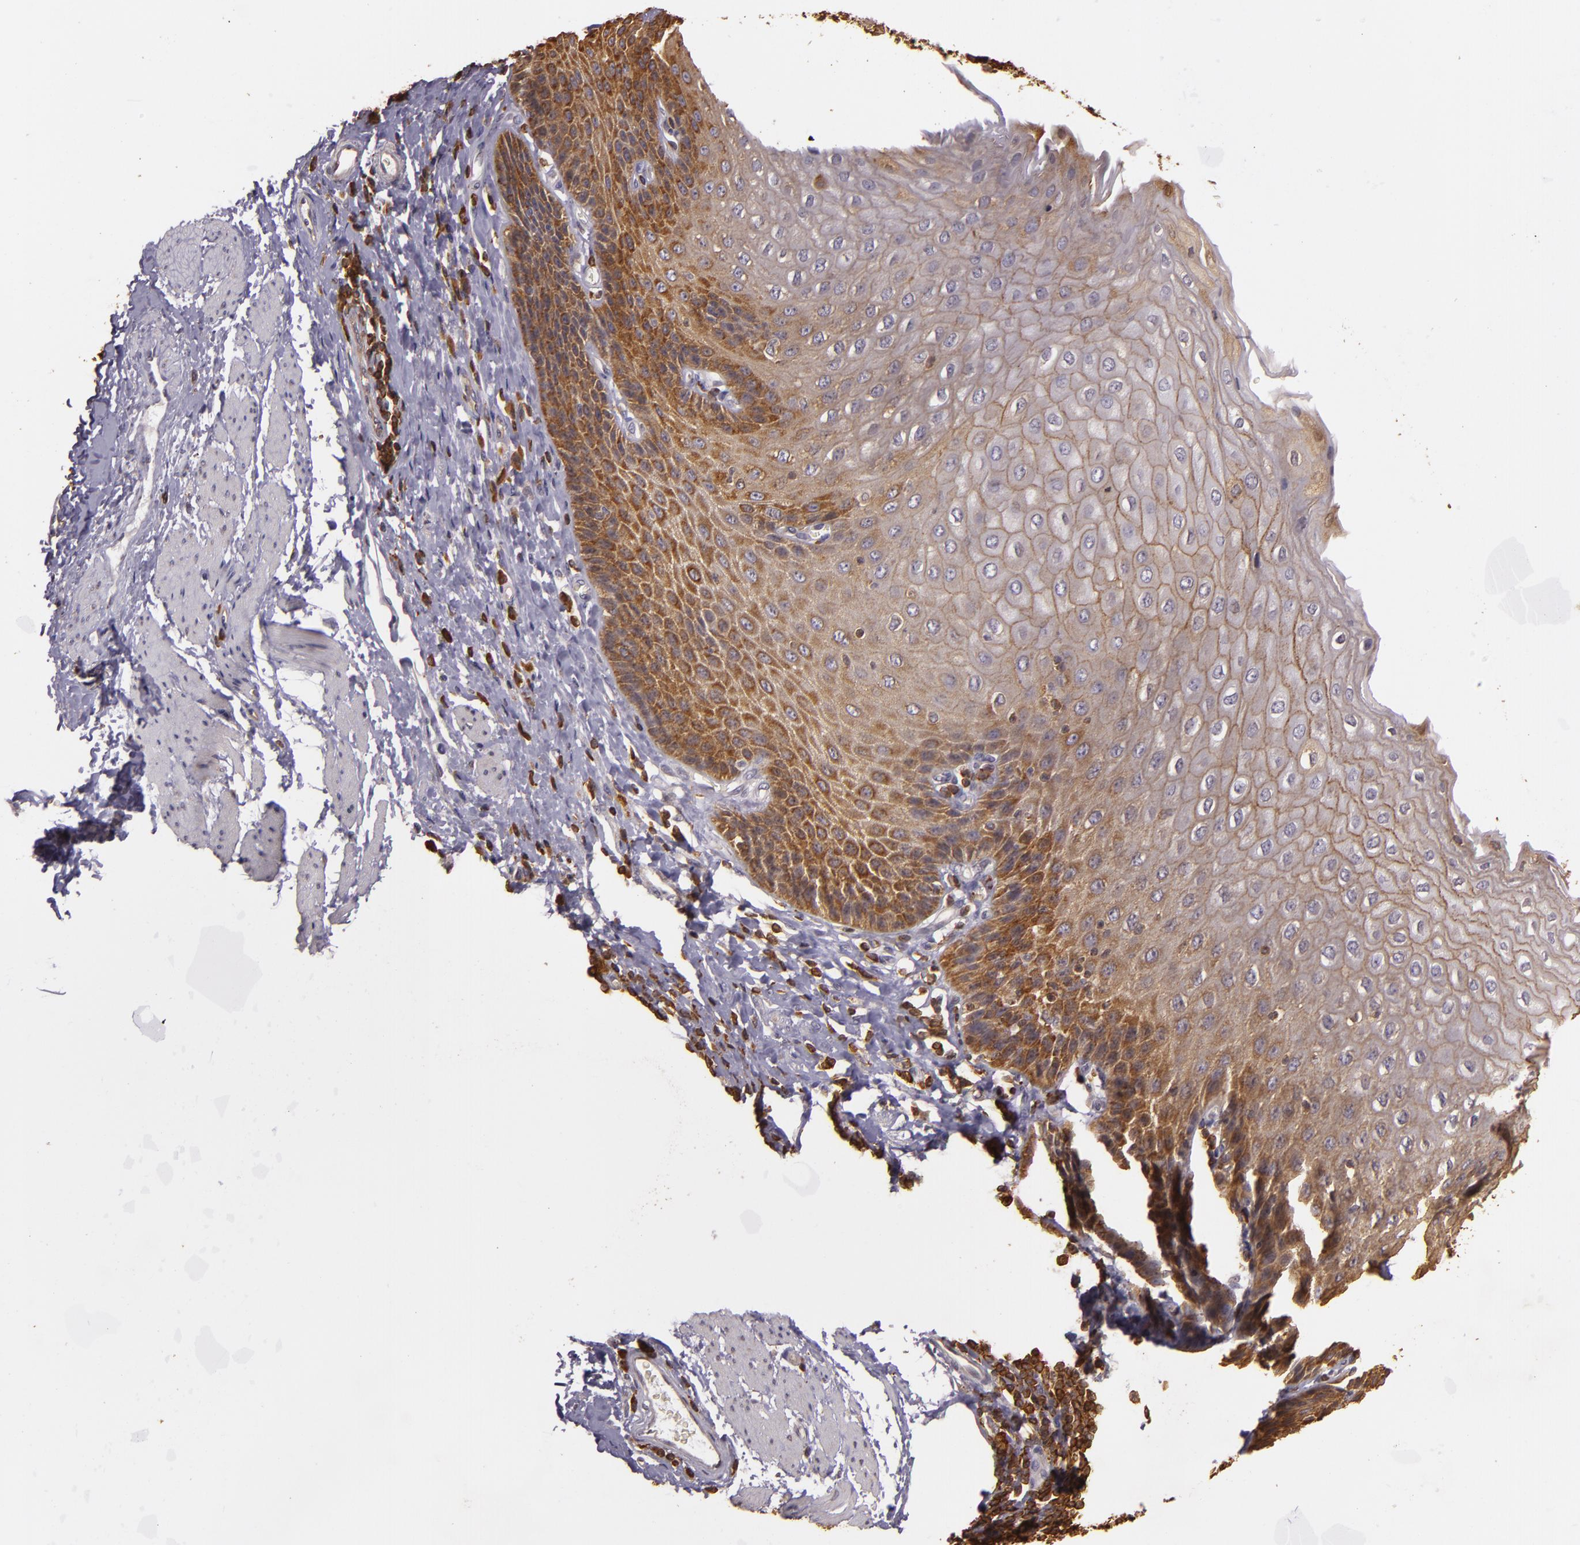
{"staining": {"intensity": "strong", "quantity": "25%-75%", "location": "cytoplasmic/membranous"}, "tissue": "esophagus", "cell_type": "Squamous epithelial cells", "image_type": "normal", "snomed": [{"axis": "morphology", "description": "Normal tissue, NOS"}, {"axis": "topography", "description": "Esophagus"}], "caption": "Immunohistochemistry (DAB (3,3'-diaminobenzidine)) staining of normal human esophagus exhibits strong cytoplasmic/membranous protein expression in about 25%-75% of squamous epithelial cells.", "gene": "SLC9A3R1", "patient": {"sex": "female", "age": 61}}